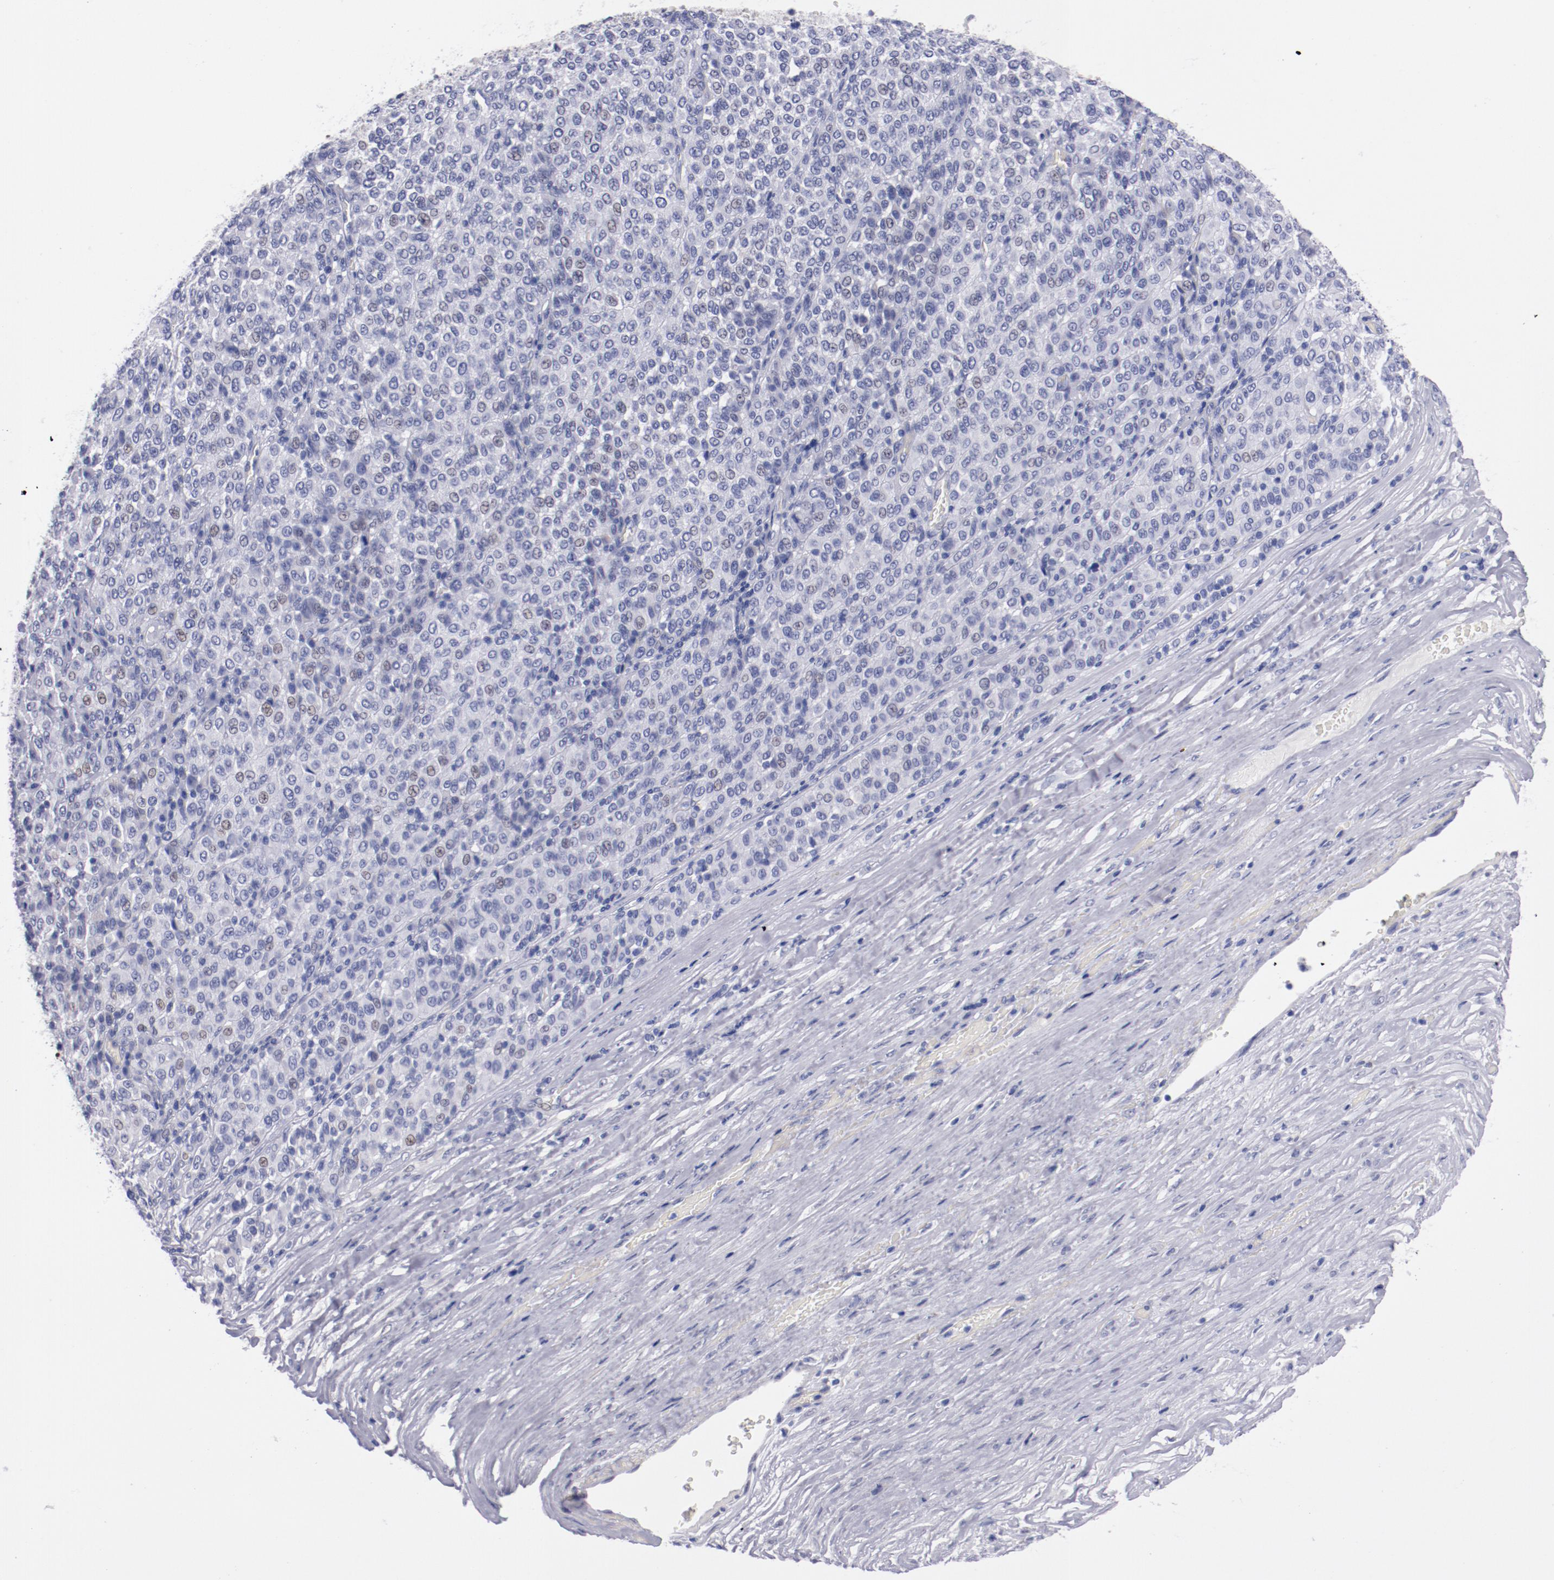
{"staining": {"intensity": "weak", "quantity": "<25%", "location": "nuclear"}, "tissue": "melanoma", "cell_type": "Tumor cells", "image_type": "cancer", "snomed": [{"axis": "morphology", "description": "Malignant melanoma, Metastatic site"}, {"axis": "topography", "description": "Pancreas"}], "caption": "Immunohistochemistry (IHC) histopathology image of human malignant melanoma (metastatic site) stained for a protein (brown), which demonstrates no expression in tumor cells.", "gene": "HNF1B", "patient": {"sex": "female", "age": 30}}